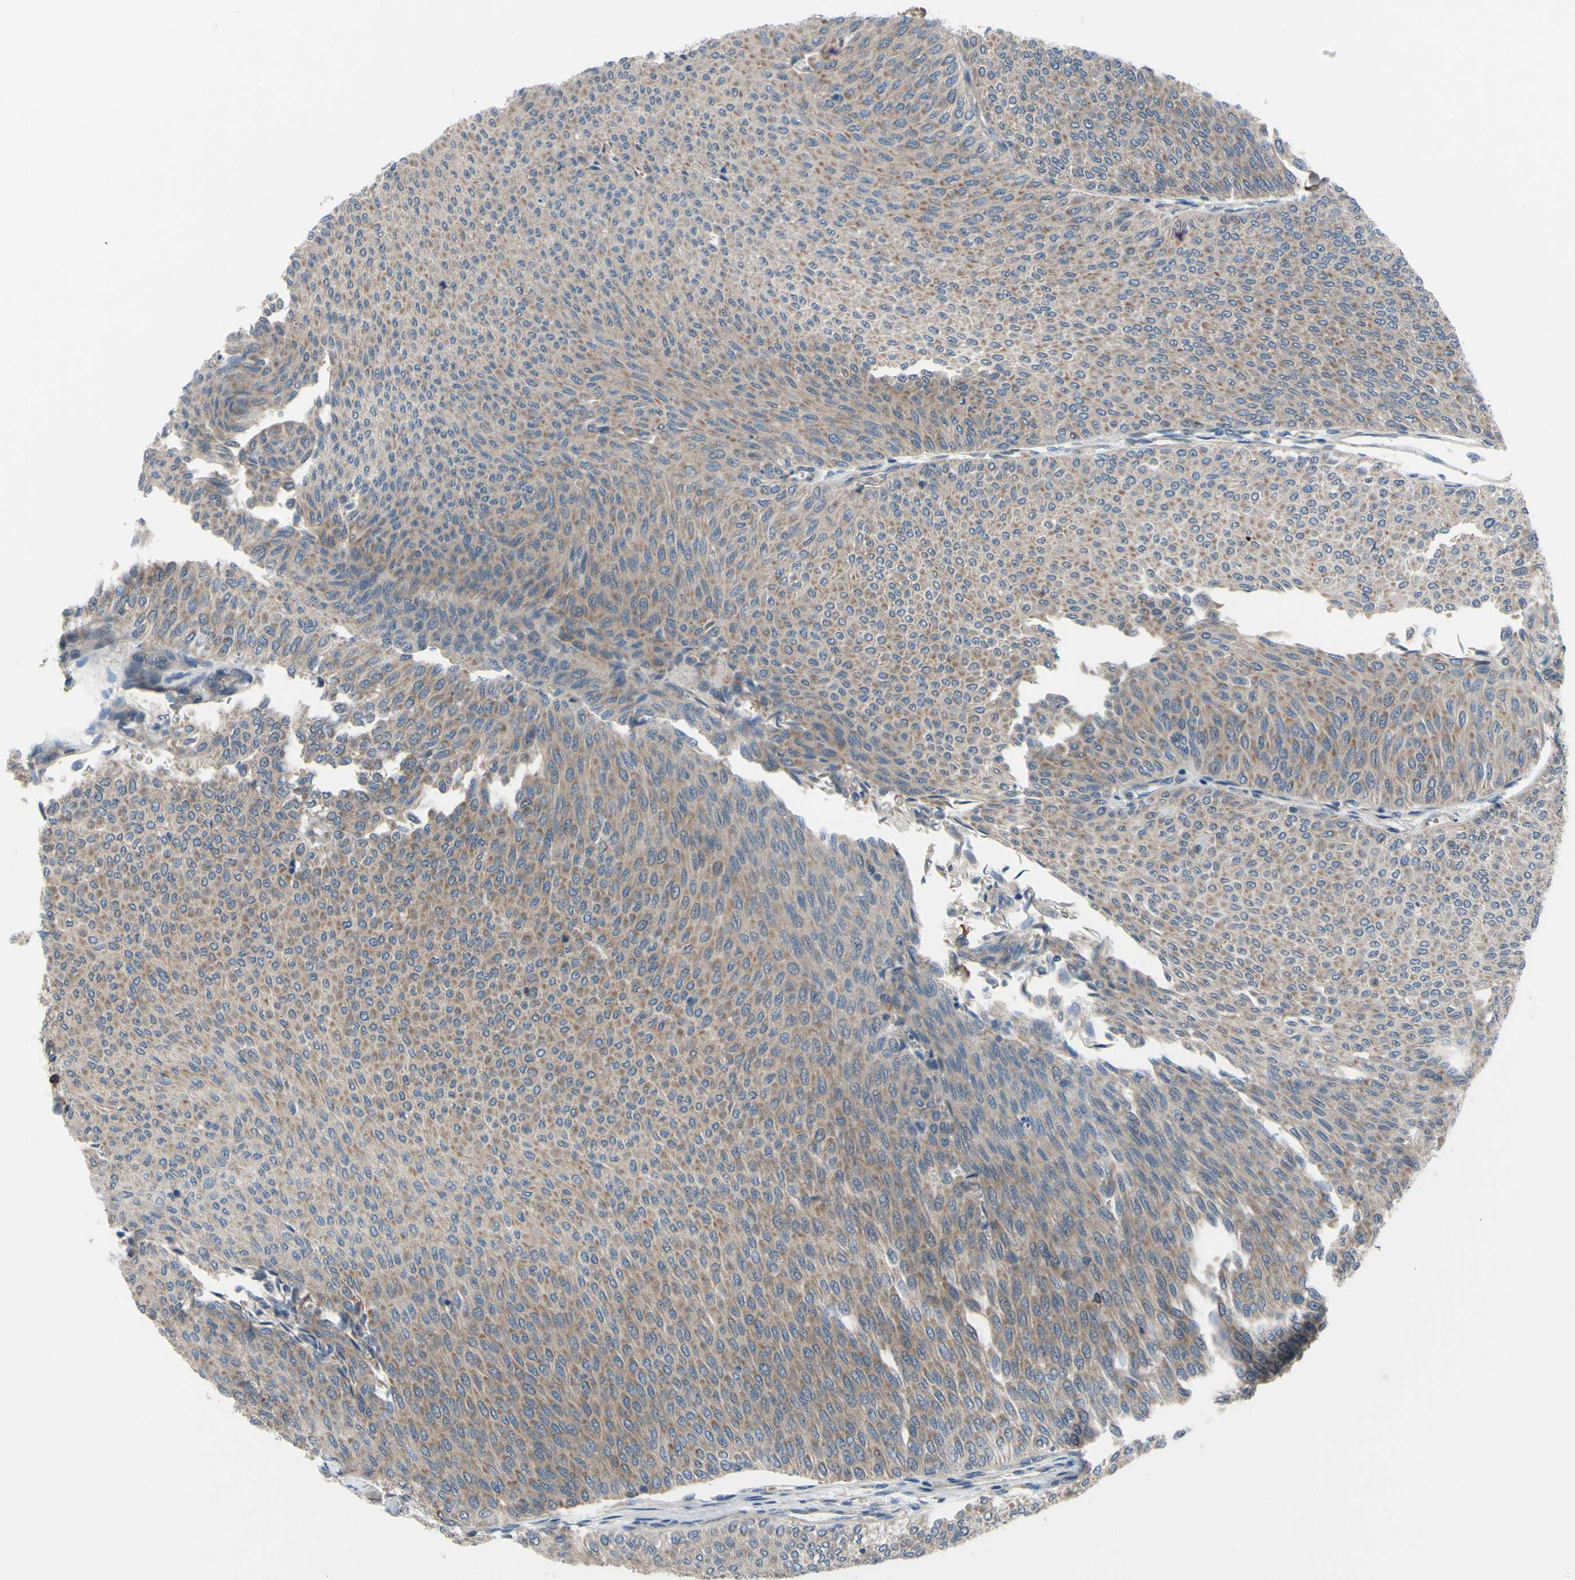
{"staining": {"intensity": "moderate", "quantity": ">75%", "location": "cytoplasmic/membranous"}, "tissue": "urothelial cancer", "cell_type": "Tumor cells", "image_type": "cancer", "snomed": [{"axis": "morphology", "description": "Urothelial carcinoma, Low grade"}, {"axis": "topography", "description": "Urinary bladder"}], "caption": "Urothelial carcinoma (low-grade) stained for a protein shows moderate cytoplasmic/membranous positivity in tumor cells. (Brightfield microscopy of DAB IHC at high magnification).", "gene": "GRAMD2B", "patient": {"sex": "male", "age": 78}}